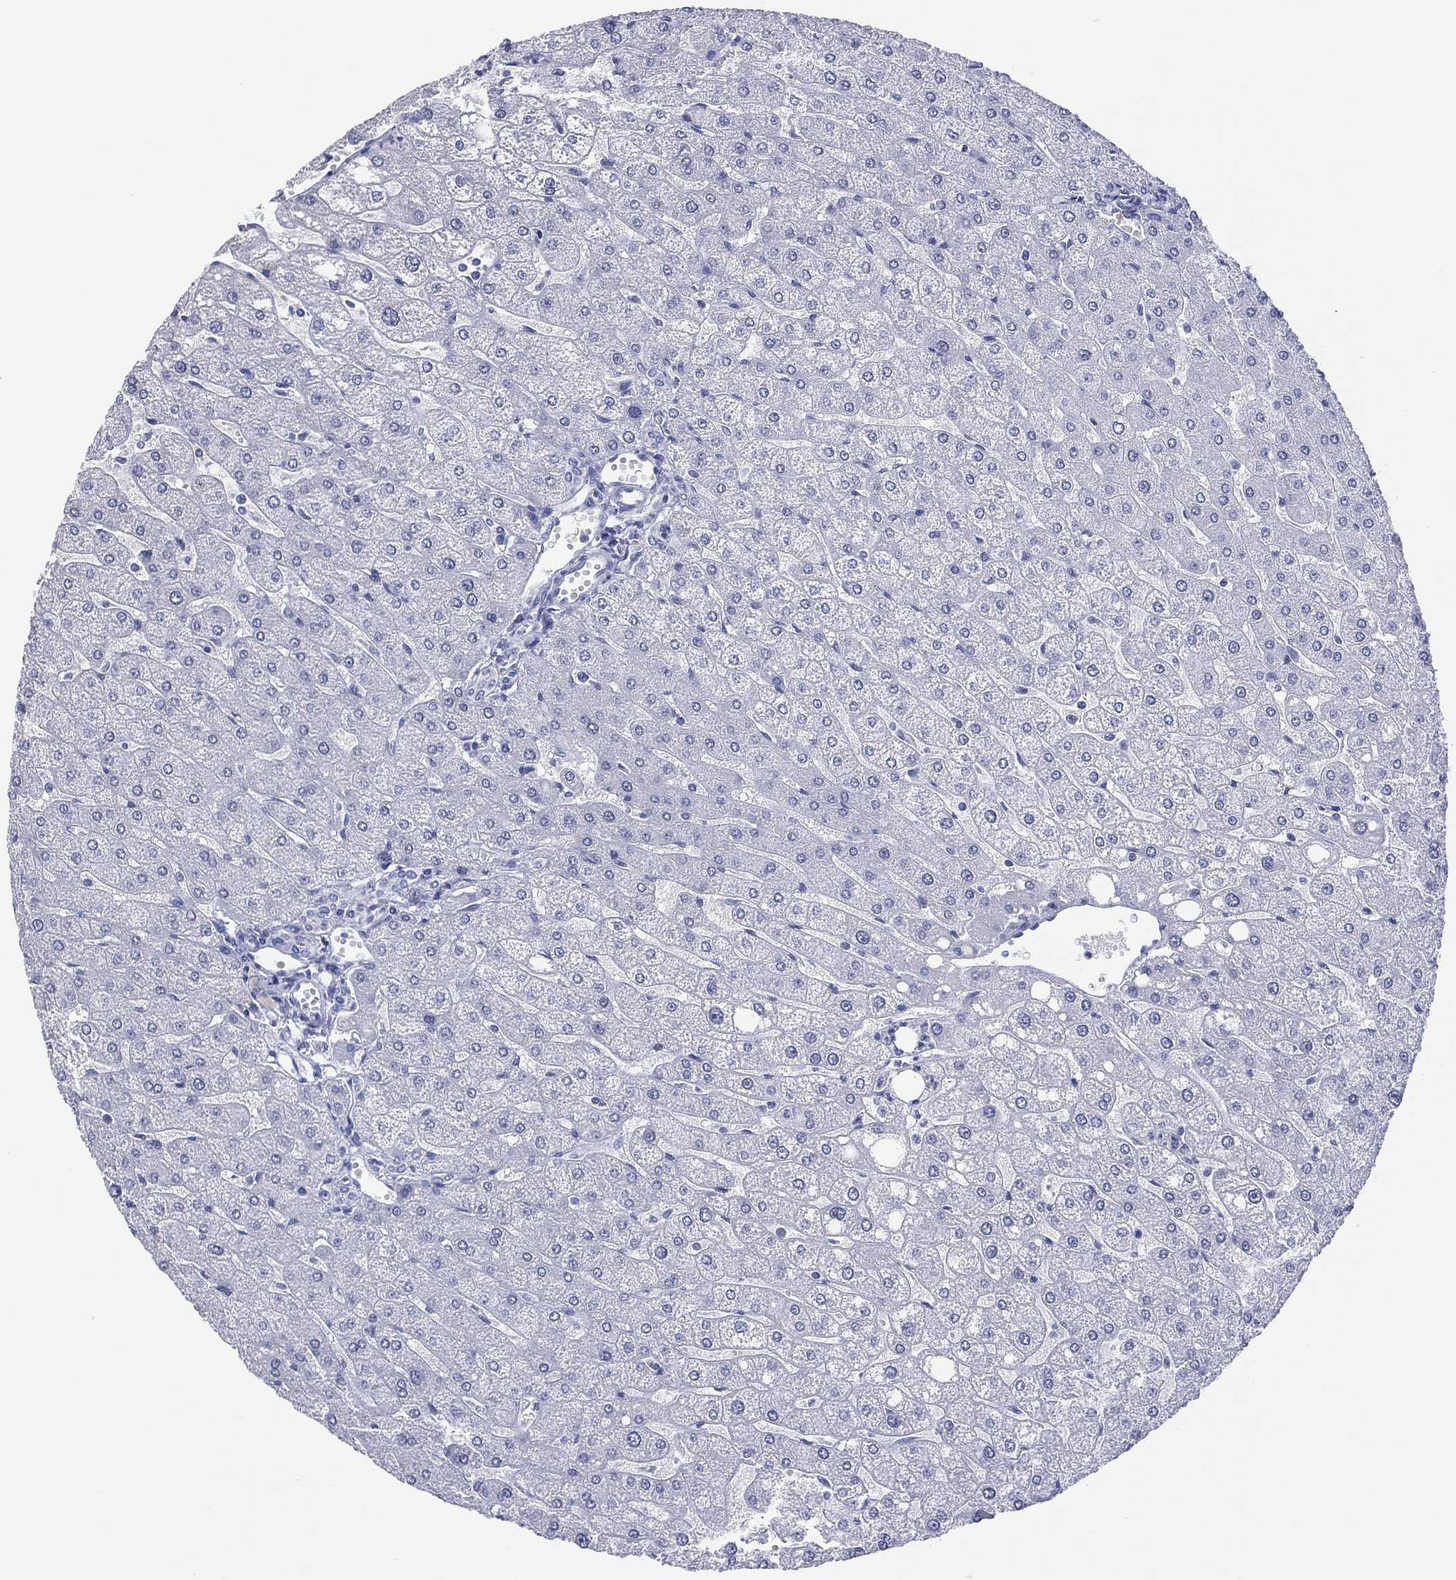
{"staining": {"intensity": "negative", "quantity": "none", "location": "none"}, "tissue": "liver", "cell_type": "Cholangiocytes", "image_type": "normal", "snomed": [{"axis": "morphology", "description": "Normal tissue, NOS"}, {"axis": "topography", "description": "Liver"}], "caption": "High power microscopy histopathology image of an immunohistochemistry histopathology image of normal liver, revealing no significant expression in cholangiocytes.", "gene": "UTF1", "patient": {"sex": "male", "age": 67}}